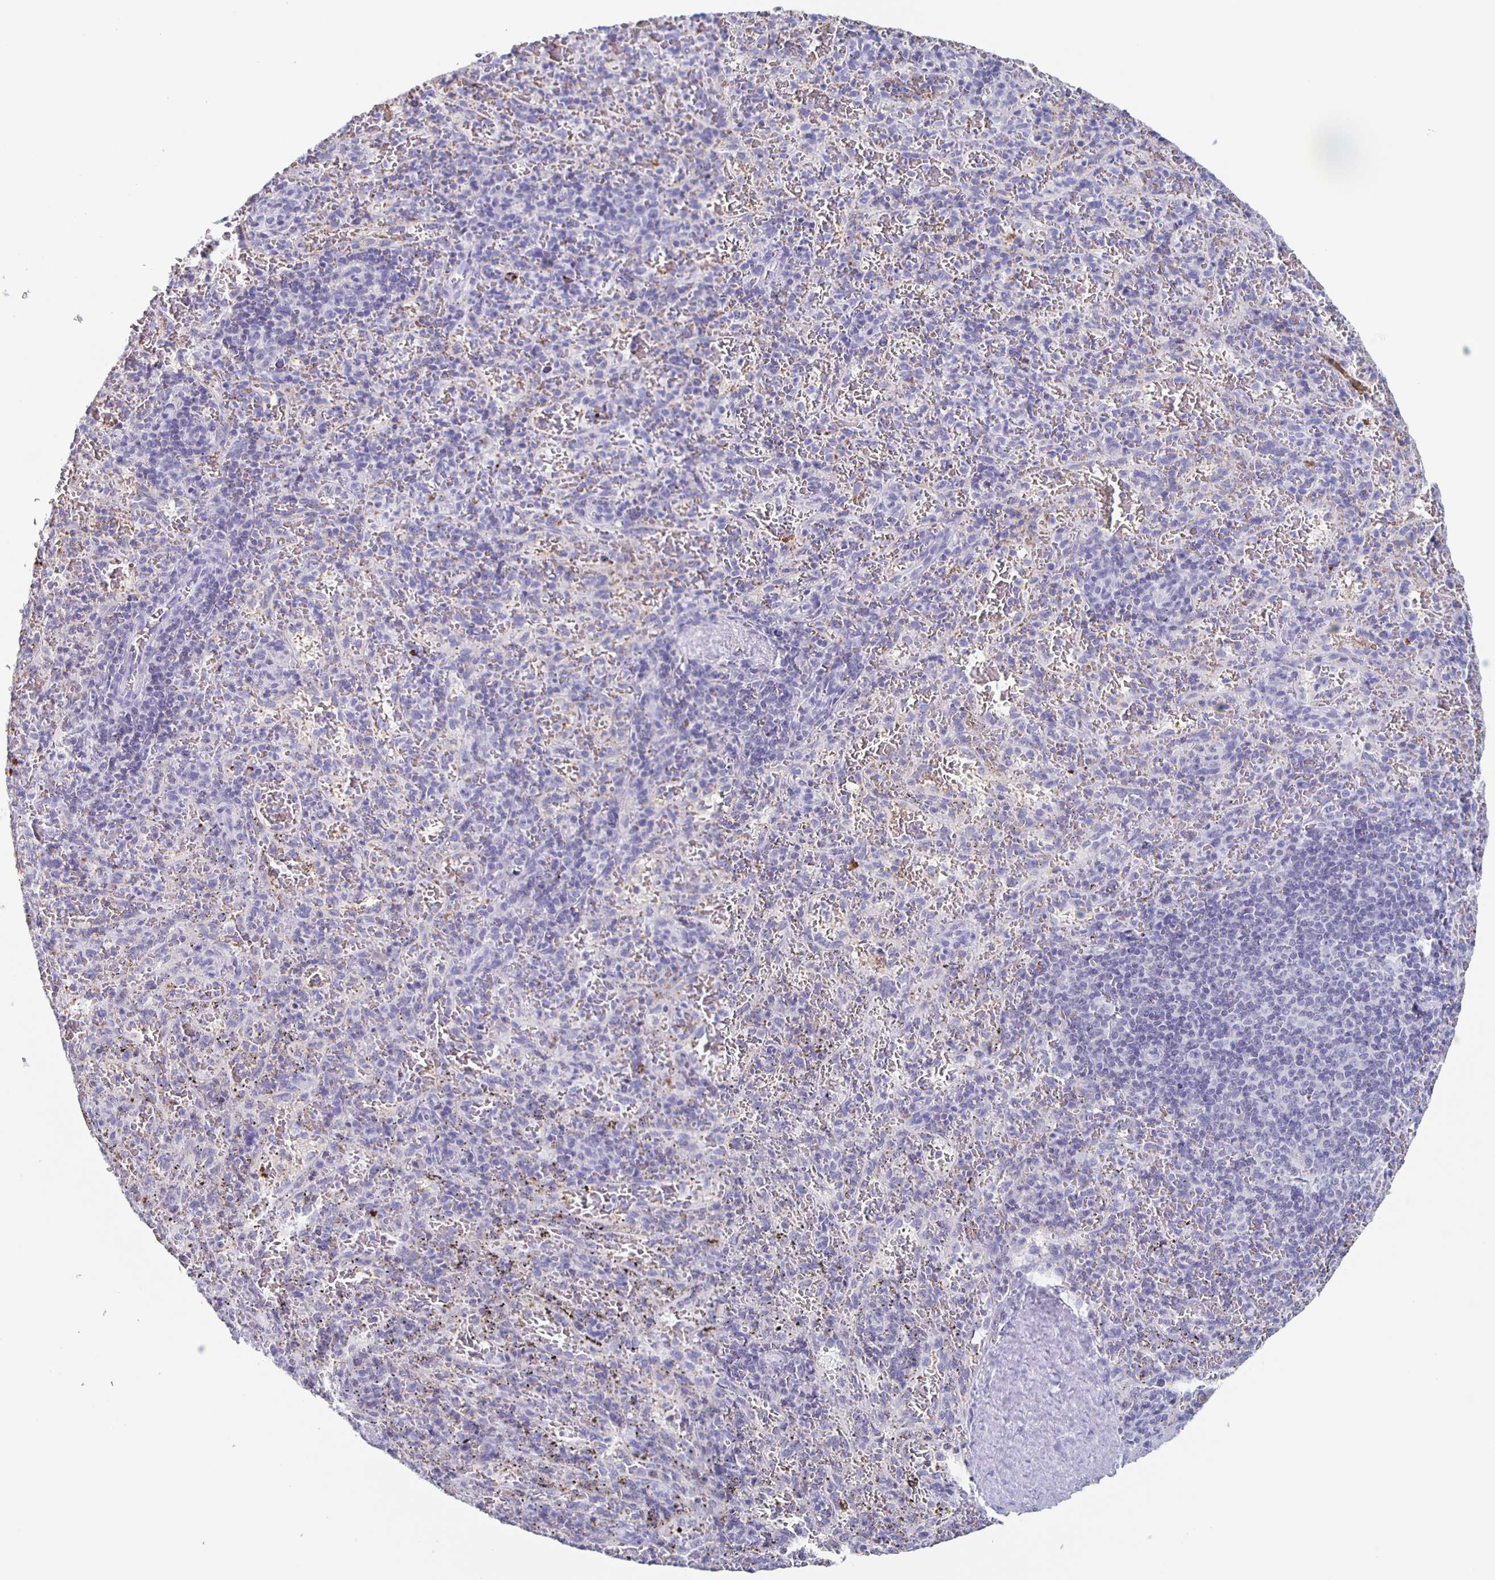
{"staining": {"intensity": "negative", "quantity": "none", "location": "none"}, "tissue": "spleen", "cell_type": "Cells in red pulp", "image_type": "normal", "snomed": [{"axis": "morphology", "description": "Normal tissue, NOS"}, {"axis": "topography", "description": "Spleen"}], "caption": "A high-resolution histopathology image shows immunohistochemistry staining of unremarkable spleen, which demonstrates no significant expression in cells in red pulp. (DAB (3,3'-diaminobenzidine) immunohistochemistry, high magnification).", "gene": "FGA", "patient": {"sex": "male", "age": 57}}